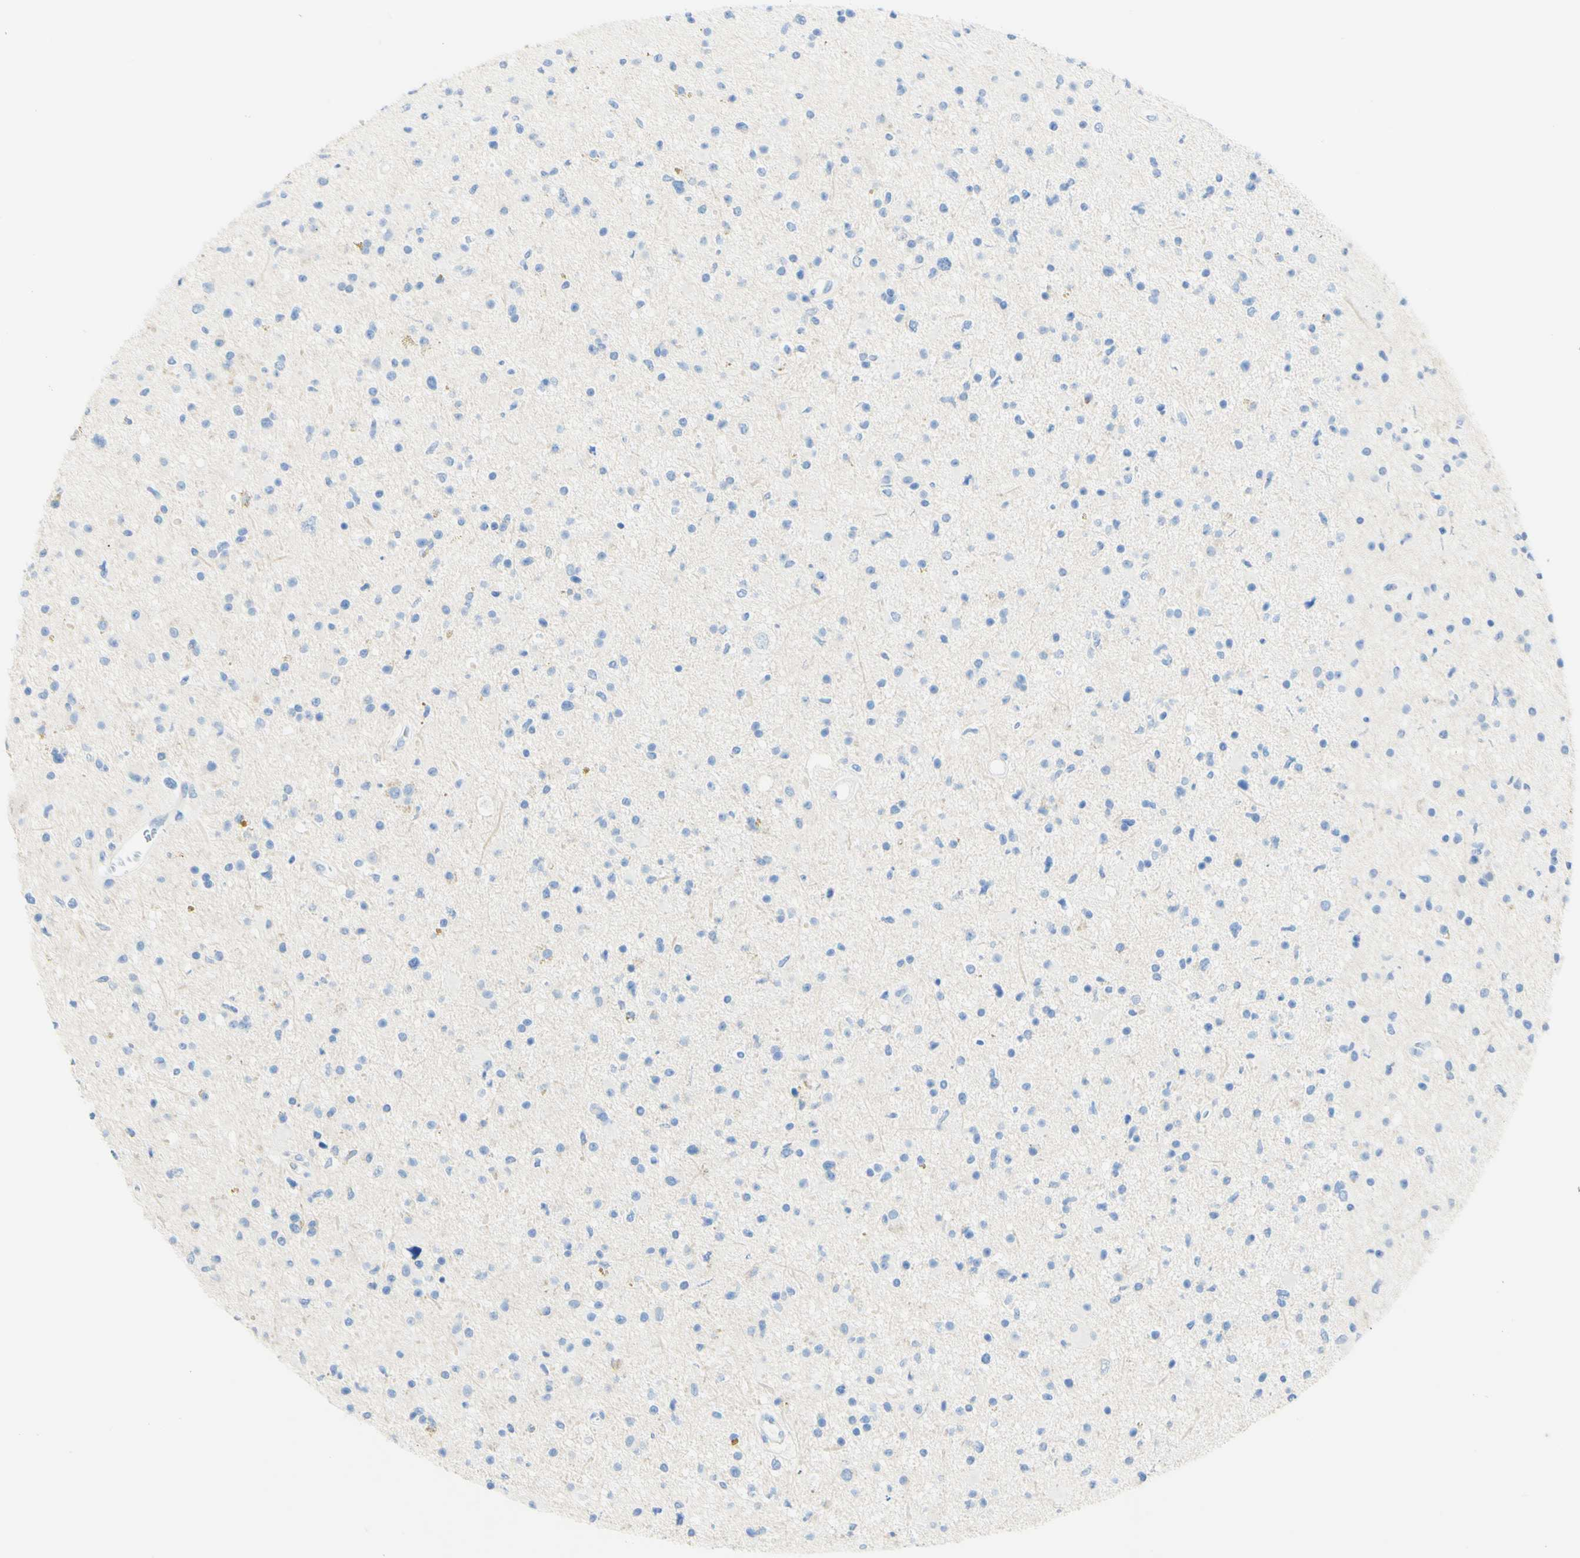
{"staining": {"intensity": "negative", "quantity": "none", "location": "none"}, "tissue": "glioma", "cell_type": "Tumor cells", "image_type": "cancer", "snomed": [{"axis": "morphology", "description": "Glioma, malignant, High grade"}, {"axis": "topography", "description": "Brain"}], "caption": "Immunohistochemistry micrograph of neoplastic tissue: glioma stained with DAB displays no significant protein expression in tumor cells.", "gene": "PIGR", "patient": {"sex": "male", "age": 33}}